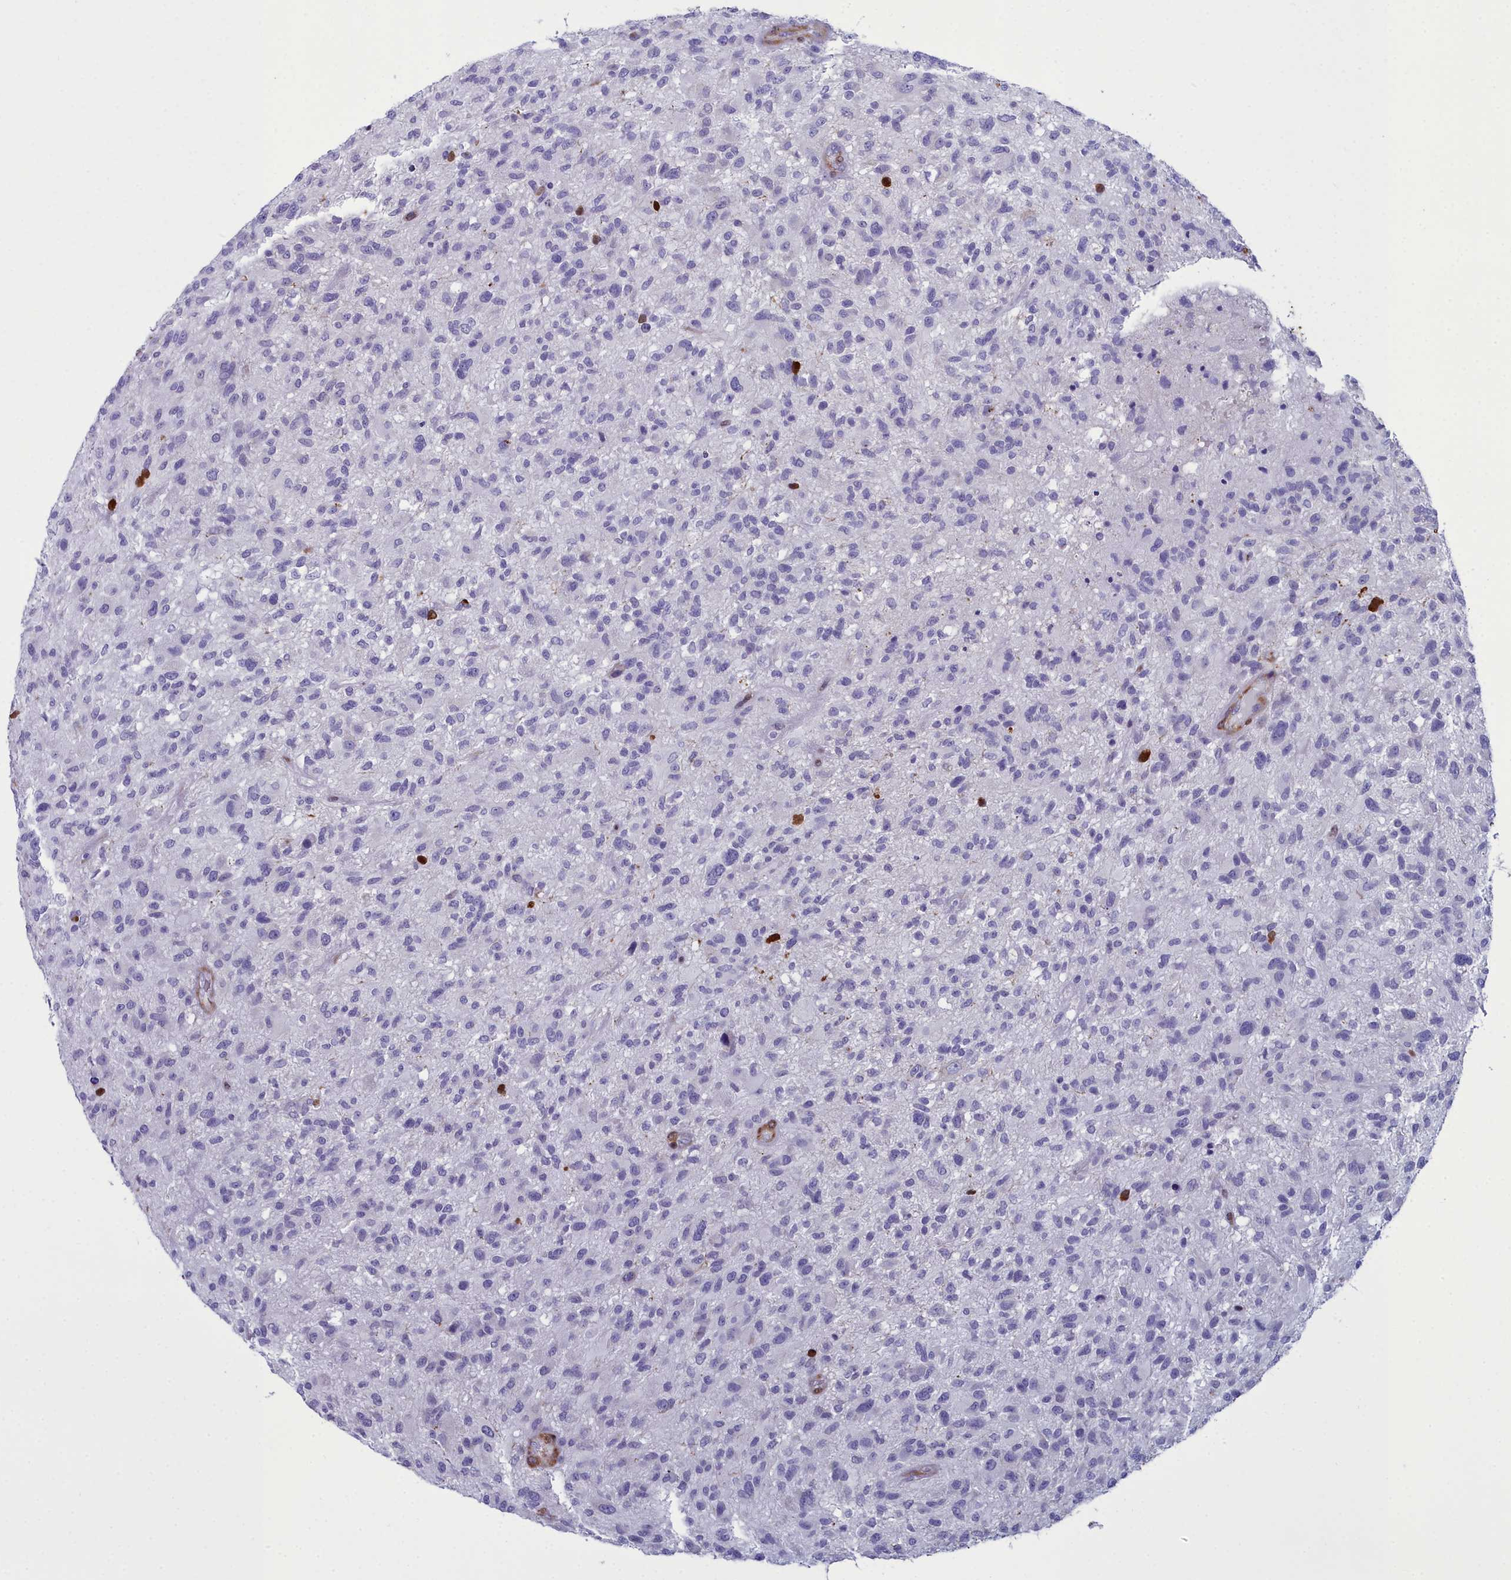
{"staining": {"intensity": "negative", "quantity": "none", "location": "none"}, "tissue": "glioma", "cell_type": "Tumor cells", "image_type": "cancer", "snomed": [{"axis": "morphology", "description": "Glioma, malignant, High grade"}, {"axis": "topography", "description": "Brain"}], "caption": "This is an immunohistochemistry (IHC) micrograph of malignant glioma (high-grade). There is no staining in tumor cells.", "gene": "PPP1R14A", "patient": {"sex": "male", "age": 47}}